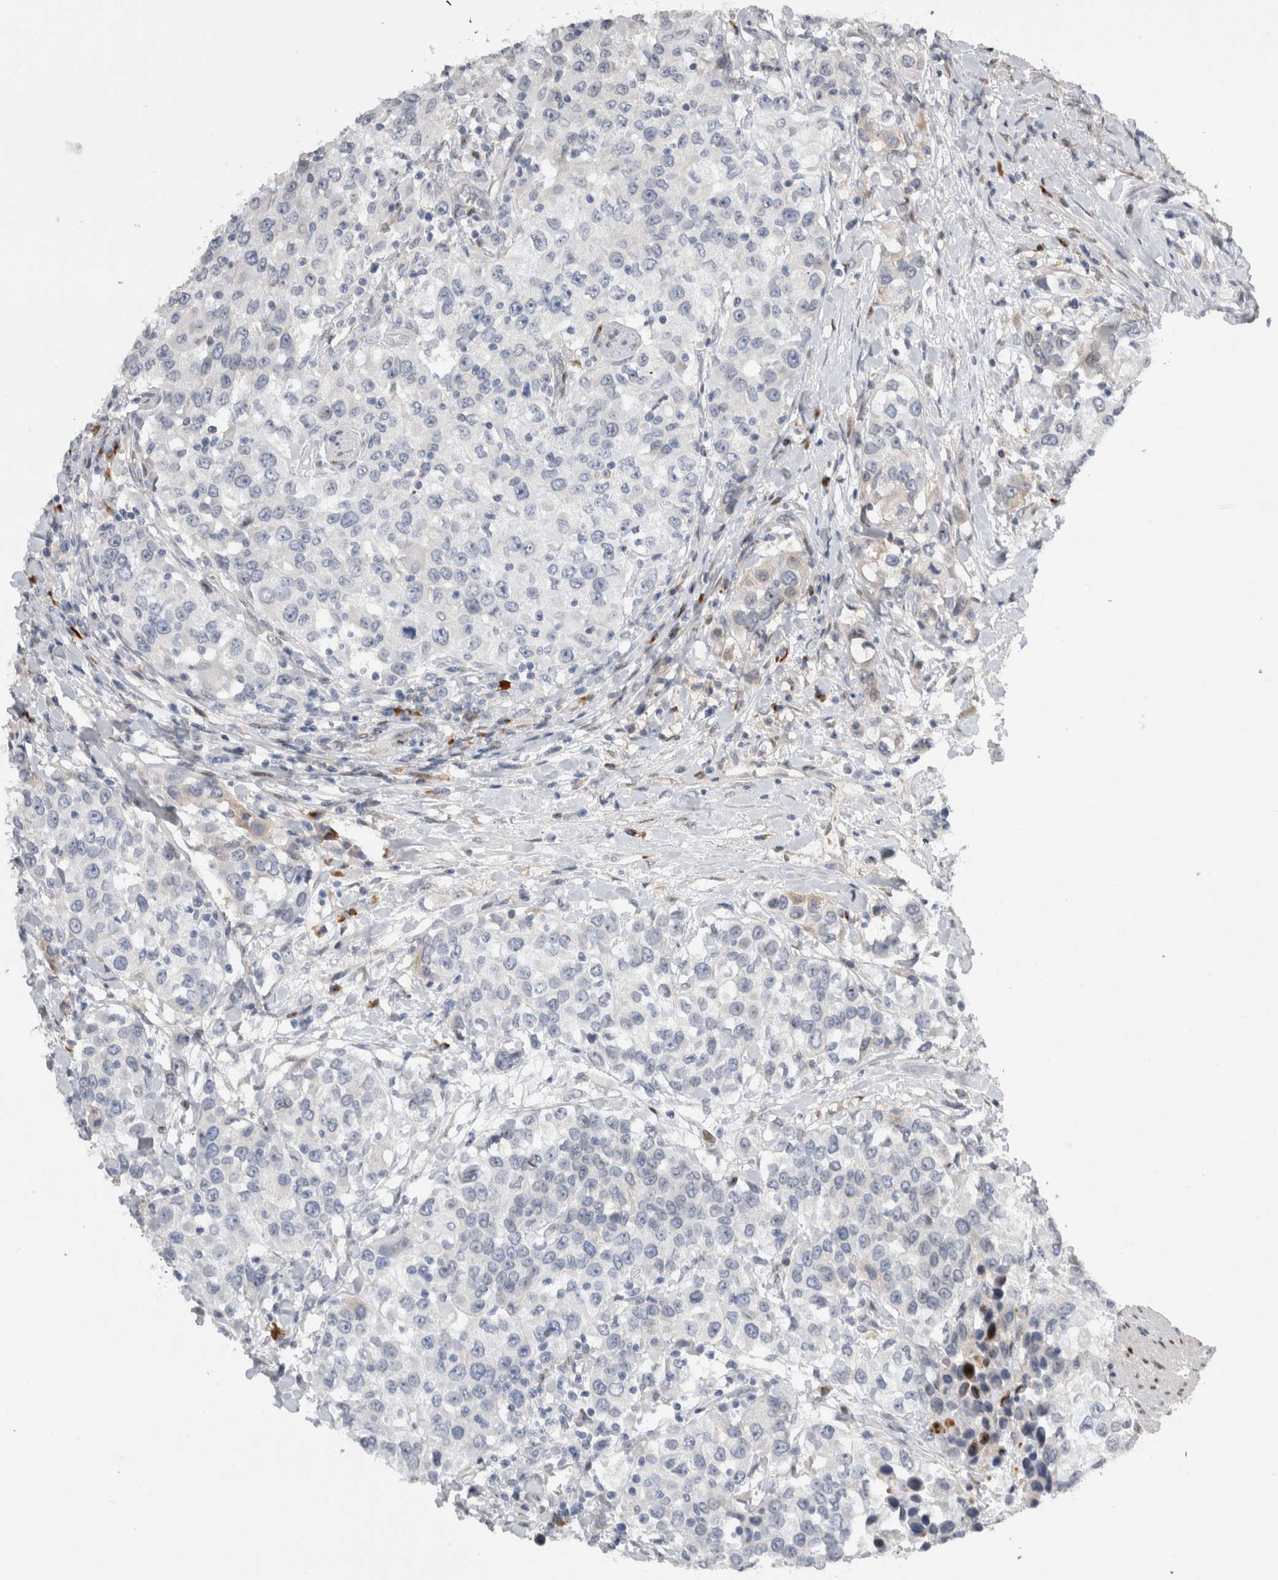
{"staining": {"intensity": "negative", "quantity": "none", "location": "none"}, "tissue": "urothelial cancer", "cell_type": "Tumor cells", "image_type": "cancer", "snomed": [{"axis": "morphology", "description": "Urothelial carcinoma, High grade"}, {"axis": "topography", "description": "Urinary bladder"}], "caption": "Immunohistochemical staining of human urothelial cancer shows no significant staining in tumor cells. (DAB (3,3'-diaminobenzidine) IHC with hematoxylin counter stain).", "gene": "DMTN", "patient": {"sex": "female", "age": 80}}